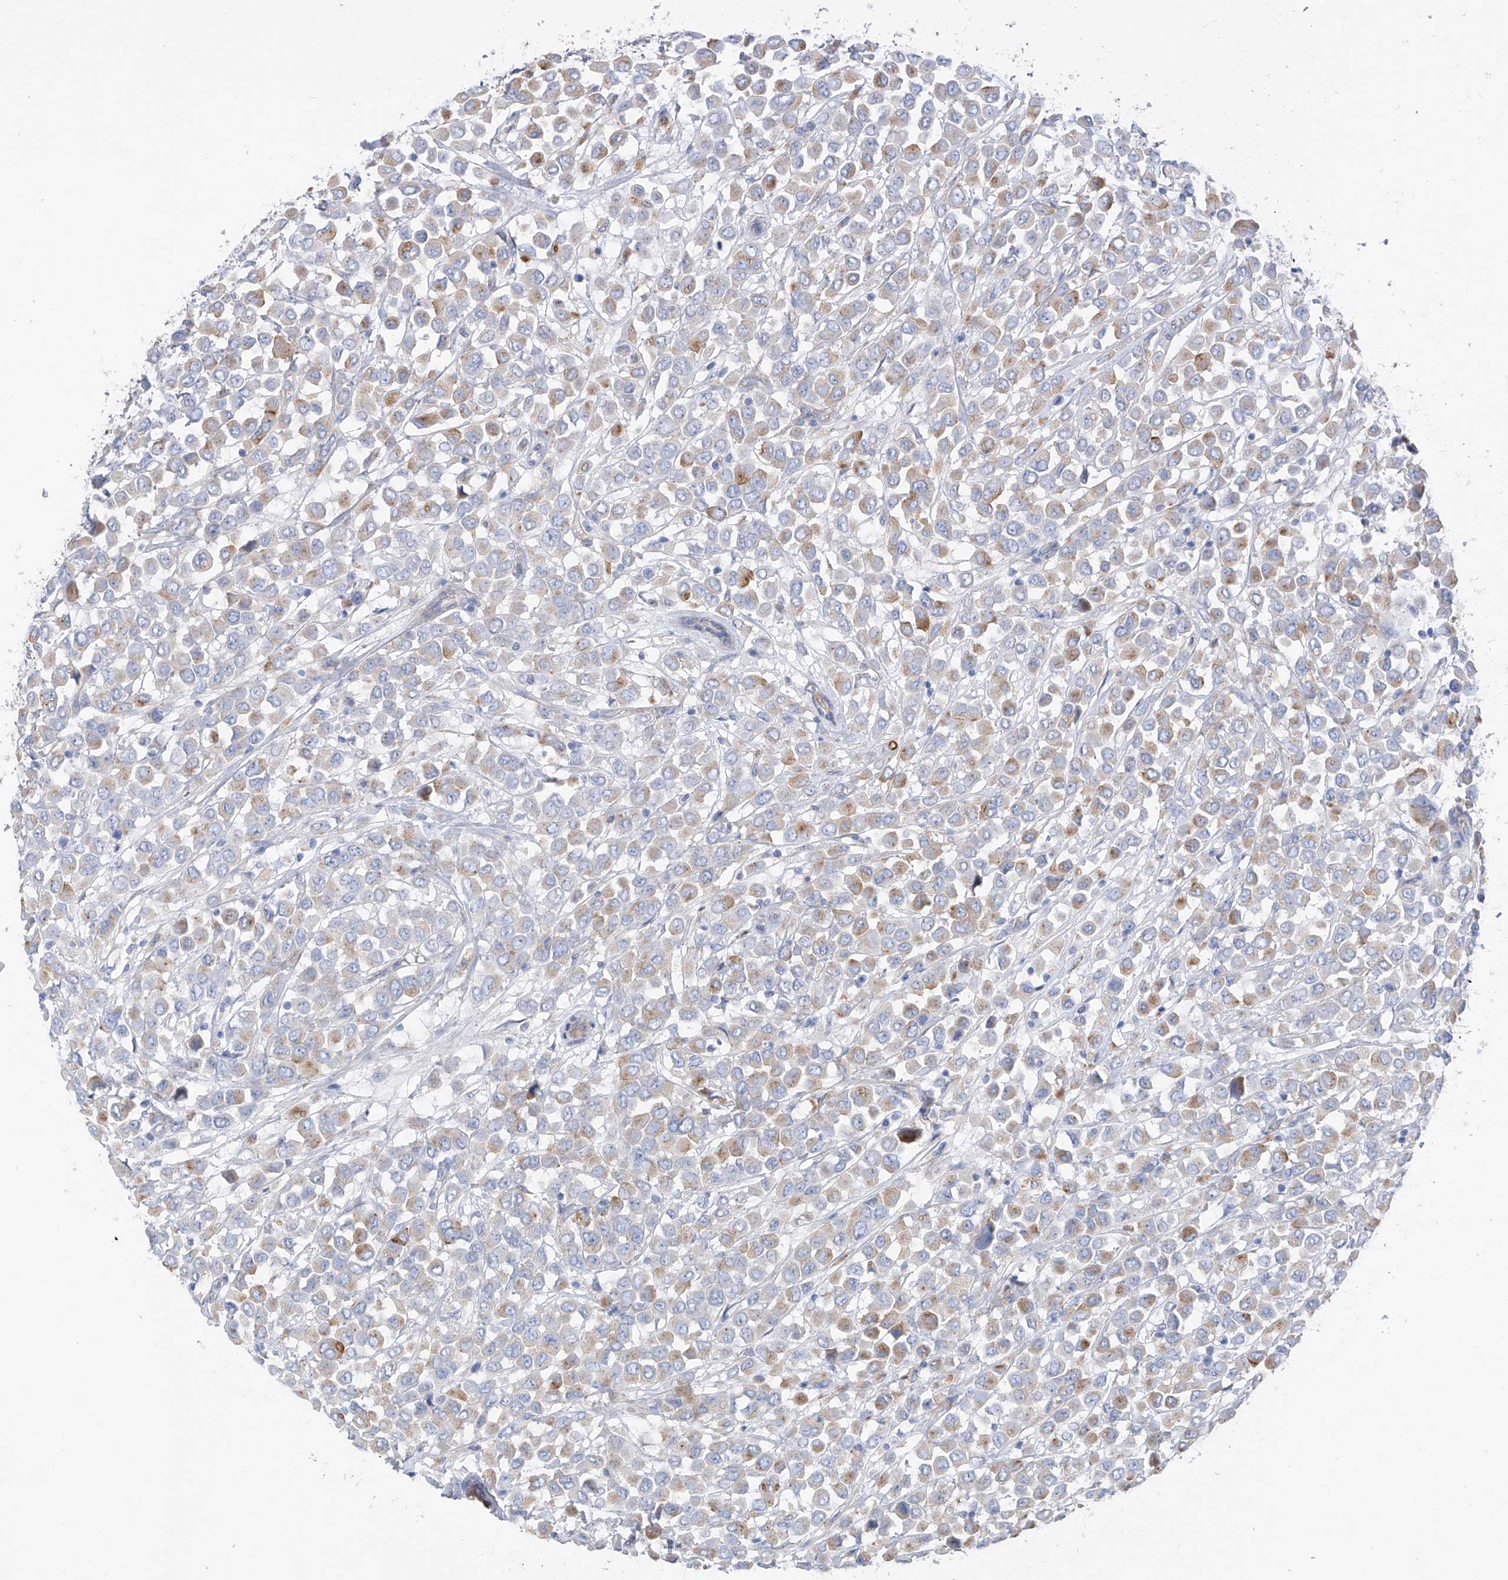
{"staining": {"intensity": "moderate", "quantity": "<25%", "location": "cytoplasmic/membranous"}, "tissue": "breast cancer", "cell_type": "Tumor cells", "image_type": "cancer", "snomed": [{"axis": "morphology", "description": "Duct carcinoma"}, {"axis": "topography", "description": "Breast"}], "caption": "This is an image of immunohistochemistry (IHC) staining of breast cancer, which shows moderate staining in the cytoplasmic/membranous of tumor cells.", "gene": "ITGA9", "patient": {"sex": "female", "age": 61}}